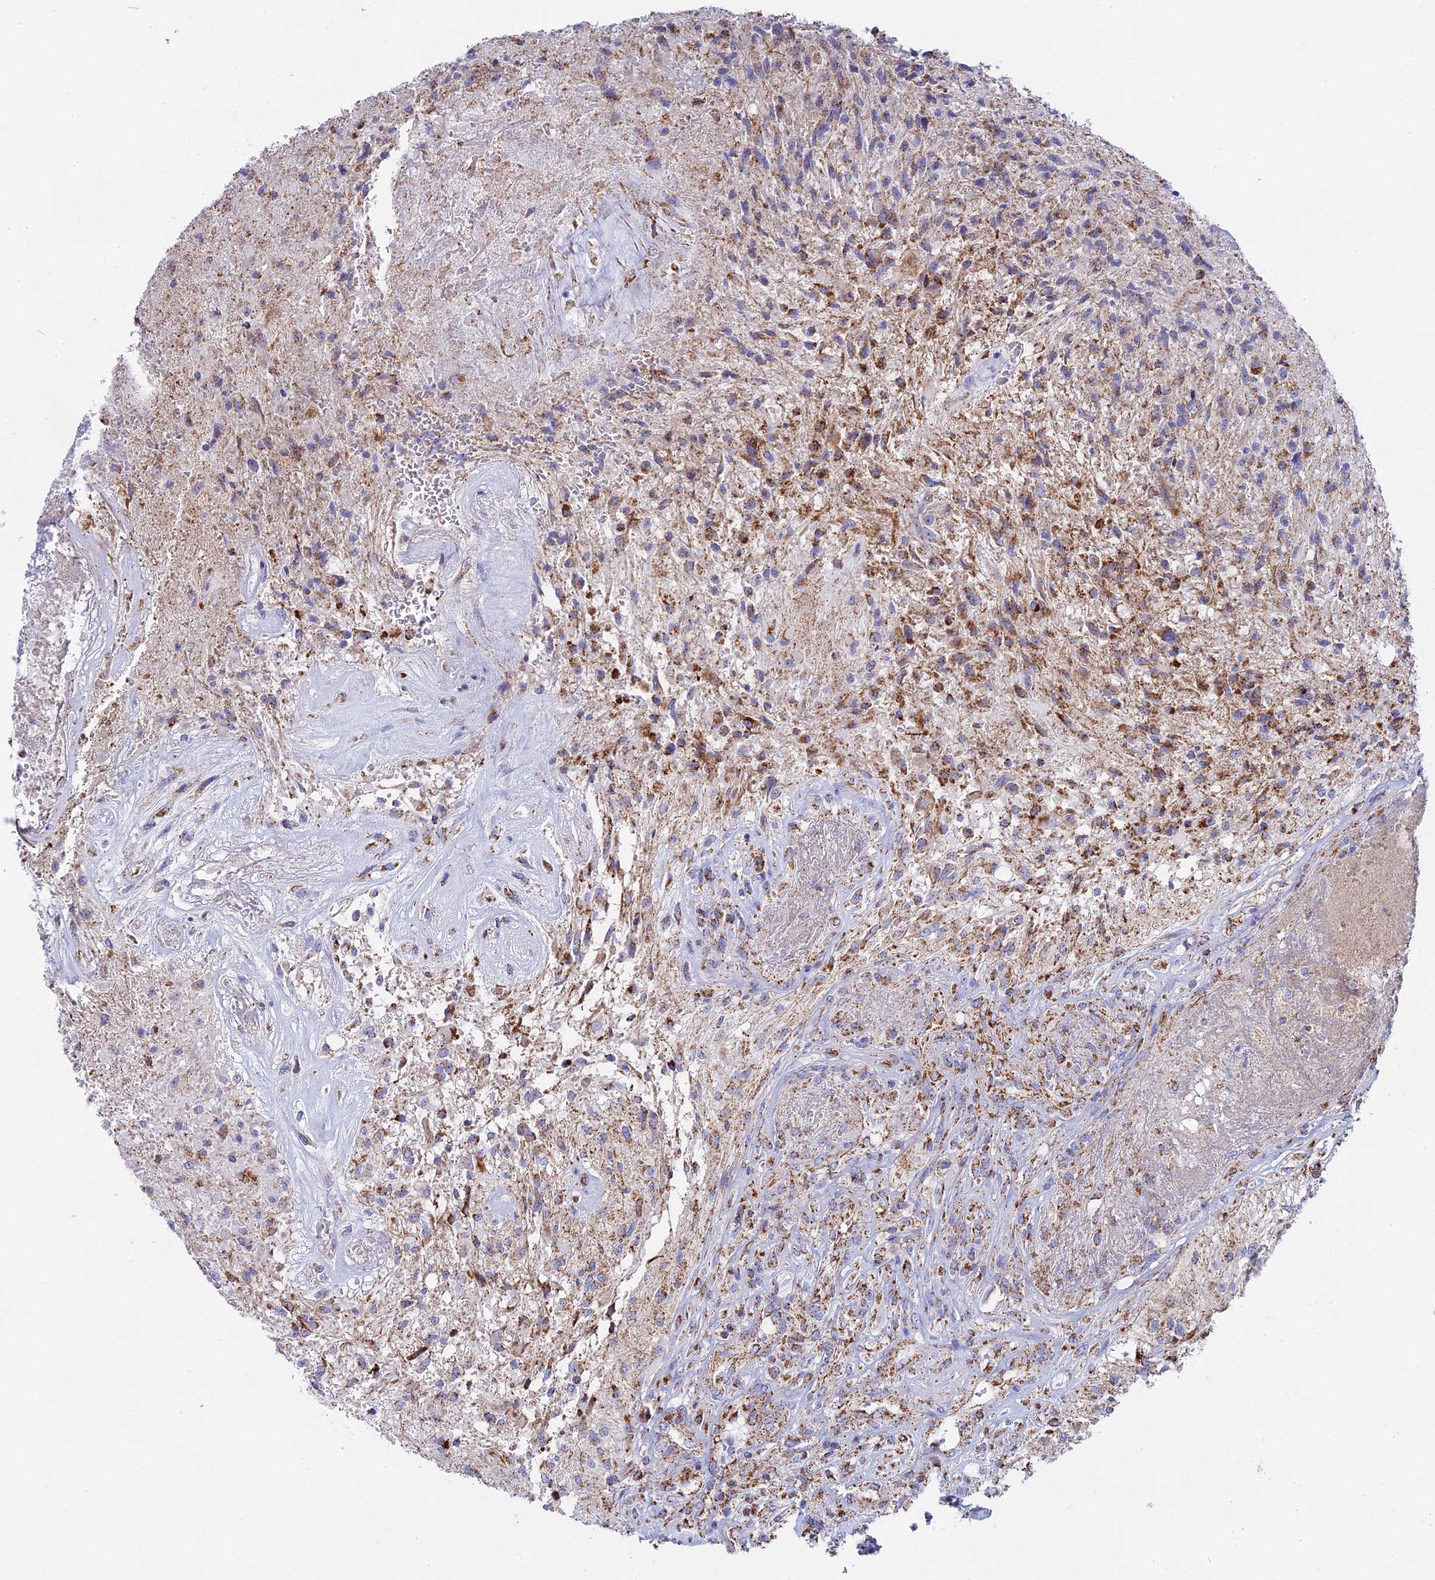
{"staining": {"intensity": "moderate", "quantity": "25%-75%", "location": "cytoplasmic/membranous"}, "tissue": "glioma", "cell_type": "Tumor cells", "image_type": "cancer", "snomed": [{"axis": "morphology", "description": "Glioma, malignant, High grade"}, {"axis": "topography", "description": "Brain"}], "caption": "The histopathology image reveals immunohistochemical staining of glioma. There is moderate cytoplasmic/membranous expression is seen in approximately 25%-75% of tumor cells.", "gene": "NDUFA5", "patient": {"sex": "male", "age": 56}}